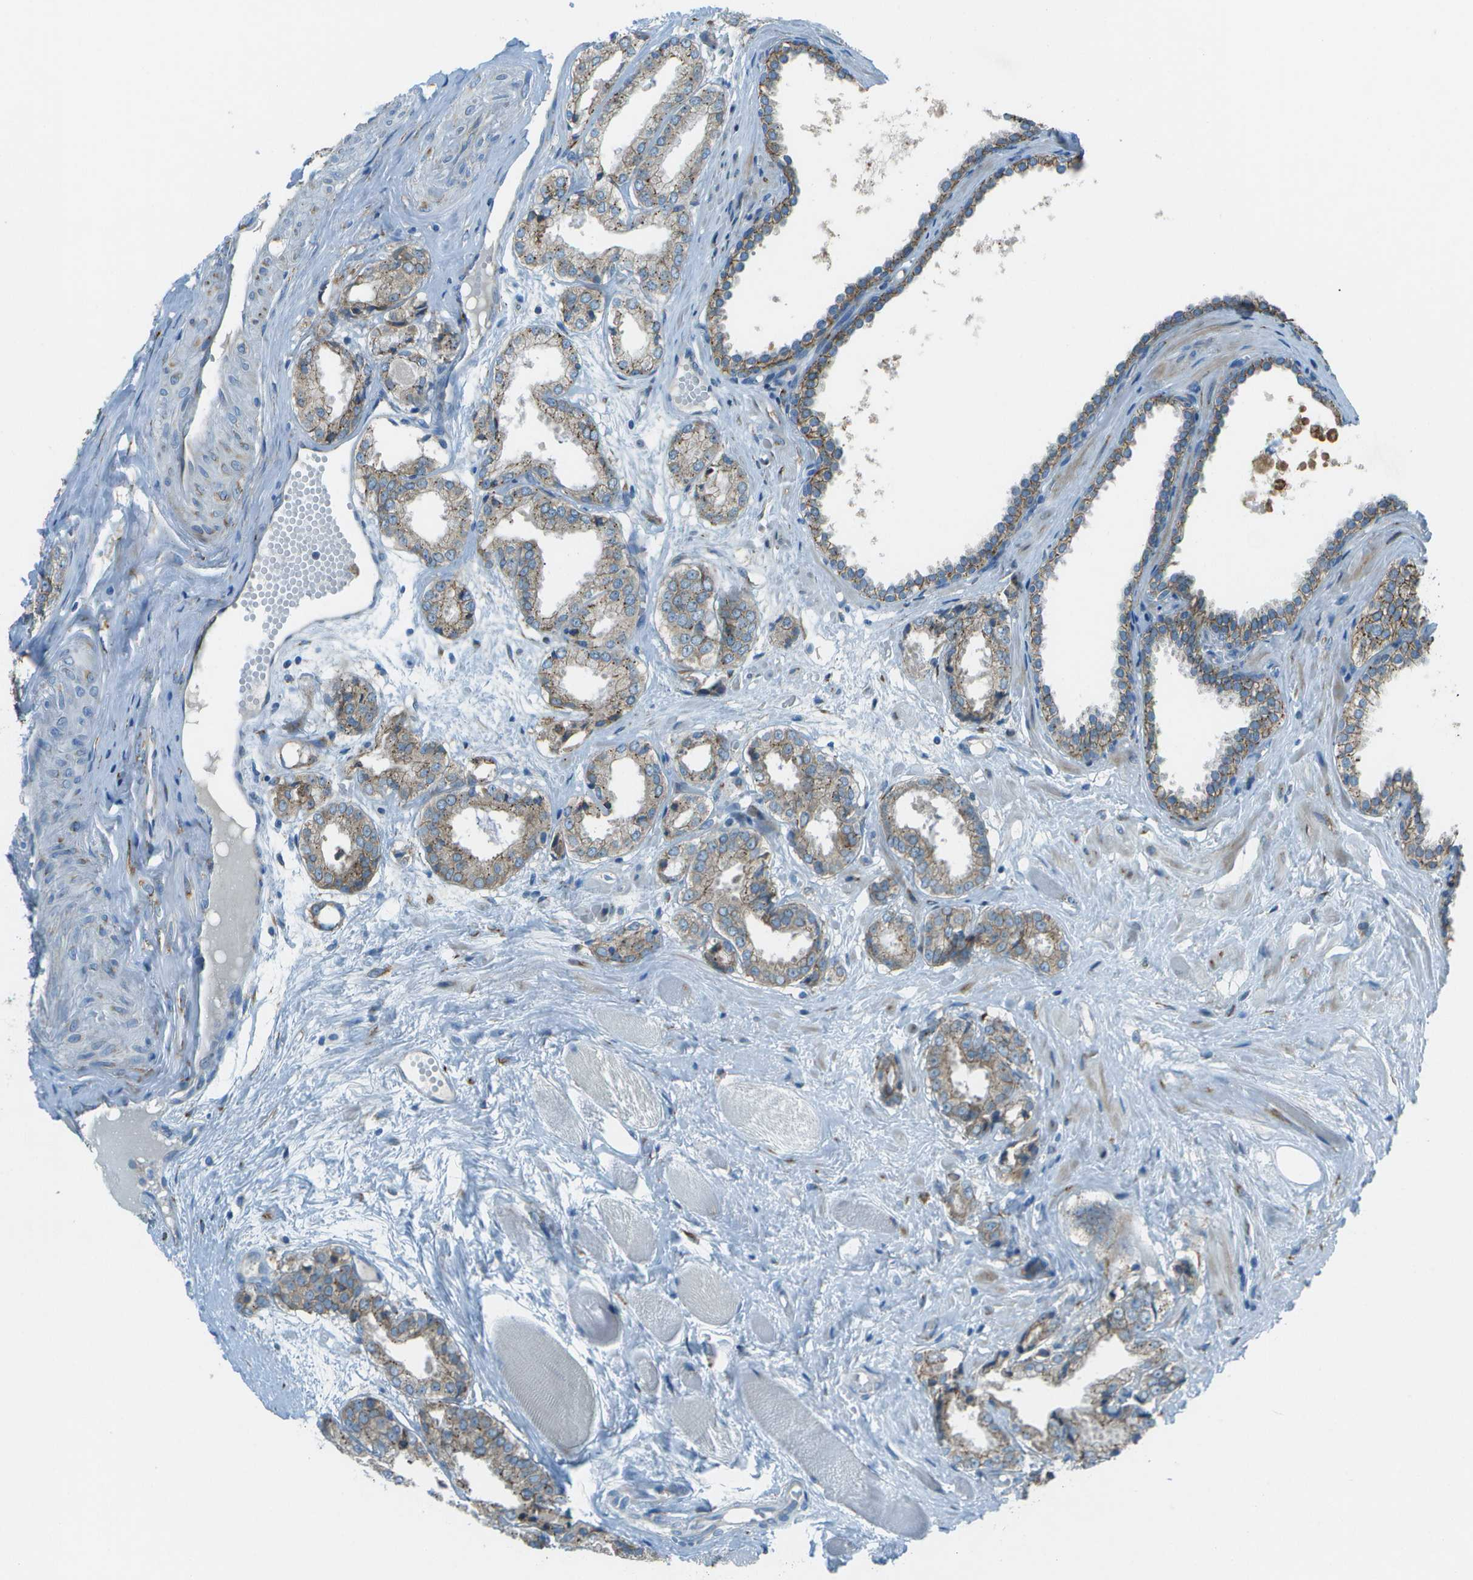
{"staining": {"intensity": "weak", "quantity": "25%-75%", "location": "cytoplasmic/membranous"}, "tissue": "prostate cancer", "cell_type": "Tumor cells", "image_type": "cancer", "snomed": [{"axis": "morphology", "description": "Adenocarcinoma, Low grade"}, {"axis": "topography", "description": "Prostate"}], "caption": "An immunohistochemistry (IHC) histopathology image of tumor tissue is shown. Protein staining in brown highlights weak cytoplasmic/membranous positivity in low-grade adenocarcinoma (prostate) within tumor cells.", "gene": "KCTD3", "patient": {"sex": "male", "age": 57}}